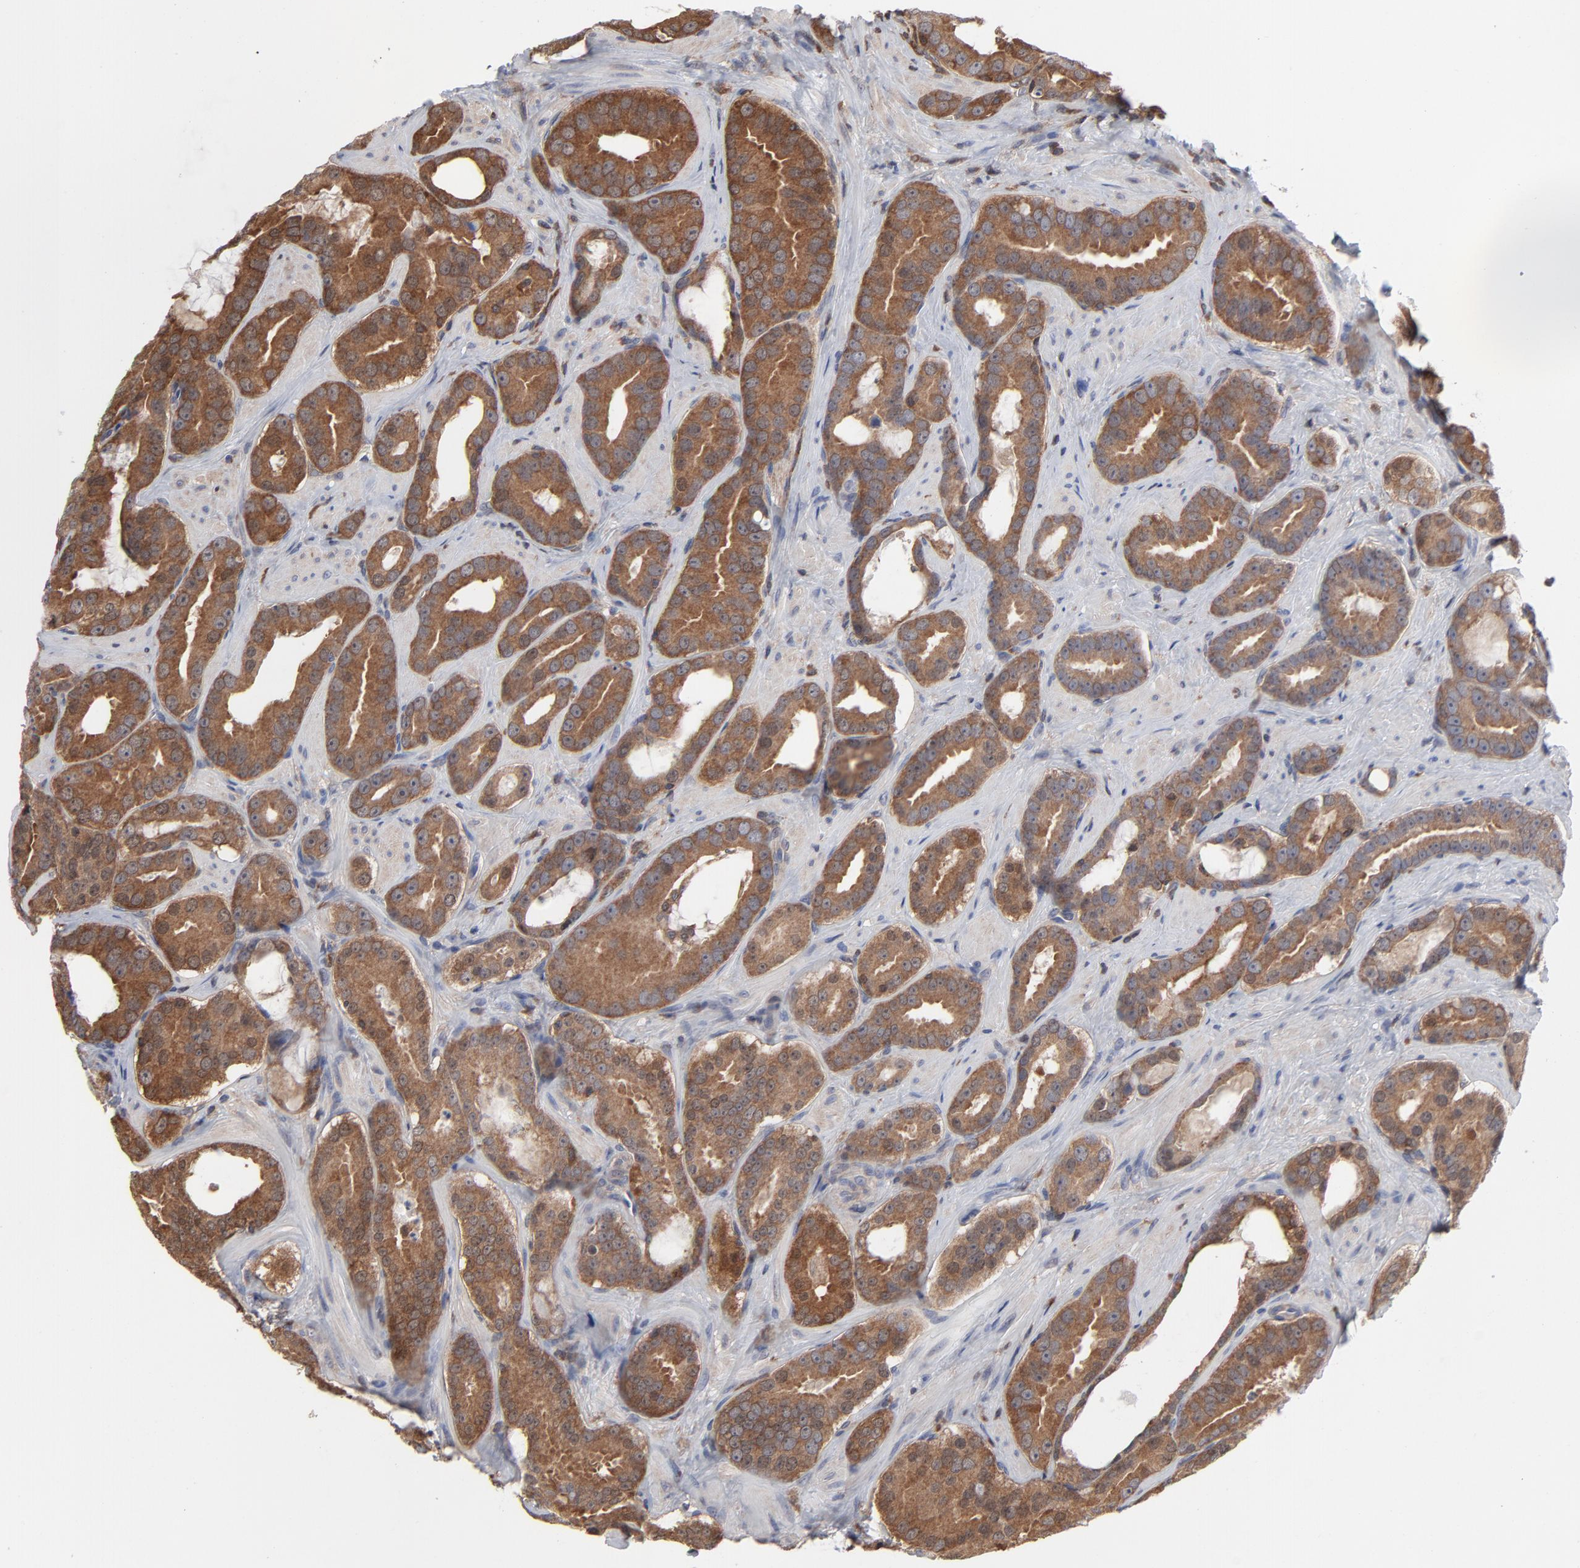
{"staining": {"intensity": "moderate", "quantity": ">75%", "location": "cytoplasmic/membranous"}, "tissue": "prostate cancer", "cell_type": "Tumor cells", "image_type": "cancer", "snomed": [{"axis": "morphology", "description": "Adenocarcinoma, Low grade"}, {"axis": "topography", "description": "Prostate"}], "caption": "Prostate cancer (low-grade adenocarcinoma) stained with a brown dye shows moderate cytoplasmic/membranous positive staining in approximately >75% of tumor cells.", "gene": "MAP2K1", "patient": {"sex": "male", "age": 59}}